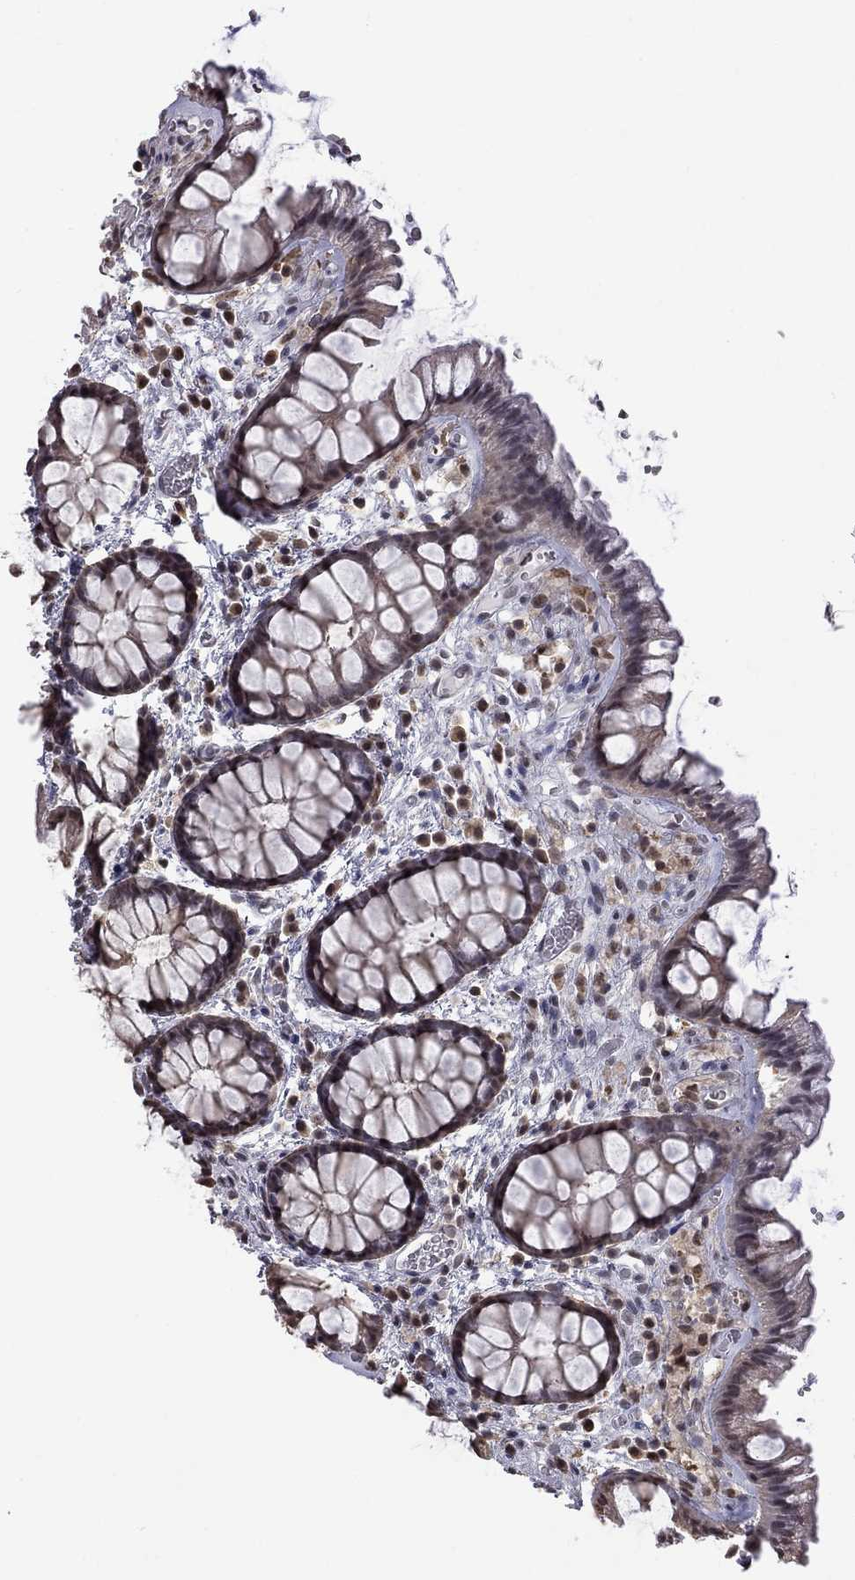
{"staining": {"intensity": "weak", "quantity": "<25%", "location": "cytoplasmic/membranous"}, "tissue": "rectum", "cell_type": "Glandular cells", "image_type": "normal", "snomed": [{"axis": "morphology", "description": "Normal tissue, NOS"}, {"axis": "topography", "description": "Rectum"}], "caption": "Immunohistochemistry (IHC) micrograph of unremarkable rectum stained for a protein (brown), which reveals no staining in glandular cells. The staining is performed using DAB brown chromogen with nuclei counter-stained in using hematoxylin.", "gene": "RFWD3", "patient": {"sex": "female", "age": 62}}